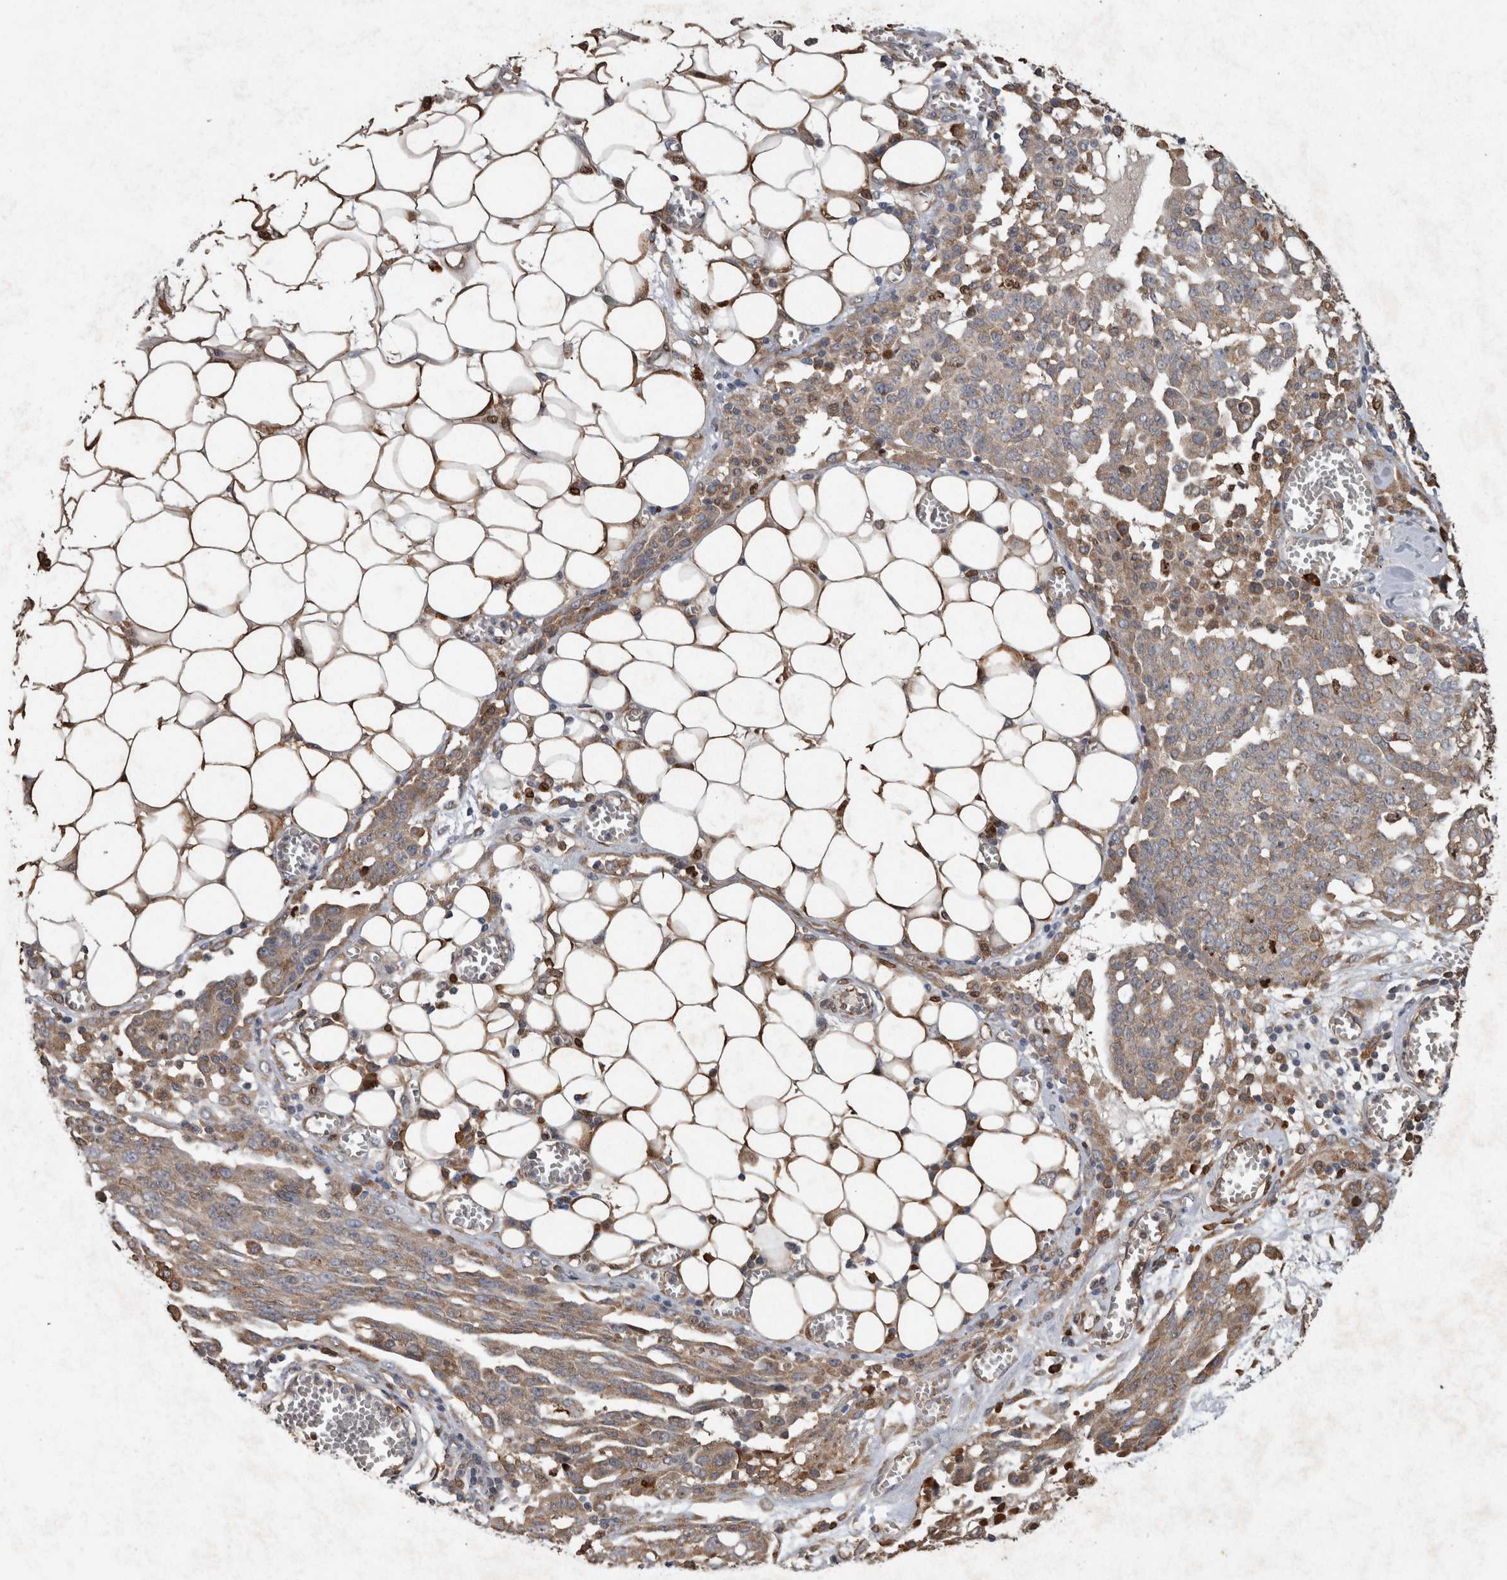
{"staining": {"intensity": "weak", "quantity": "25%-75%", "location": "cytoplasmic/membranous"}, "tissue": "ovarian cancer", "cell_type": "Tumor cells", "image_type": "cancer", "snomed": [{"axis": "morphology", "description": "Cystadenocarcinoma, serous, NOS"}, {"axis": "topography", "description": "Soft tissue"}, {"axis": "topography", "description": "Ovary"}], "caption": "Approximately 25%-75% of tumor cells in human serous cystadenocarcinoma (ovarian) demonstrate weak cytoplasmic/membranous protein staining as visualized by brown immunohistochemical staining.", "gene": "ADGRL3", "patient": {"sex": "female", "age": 57}}